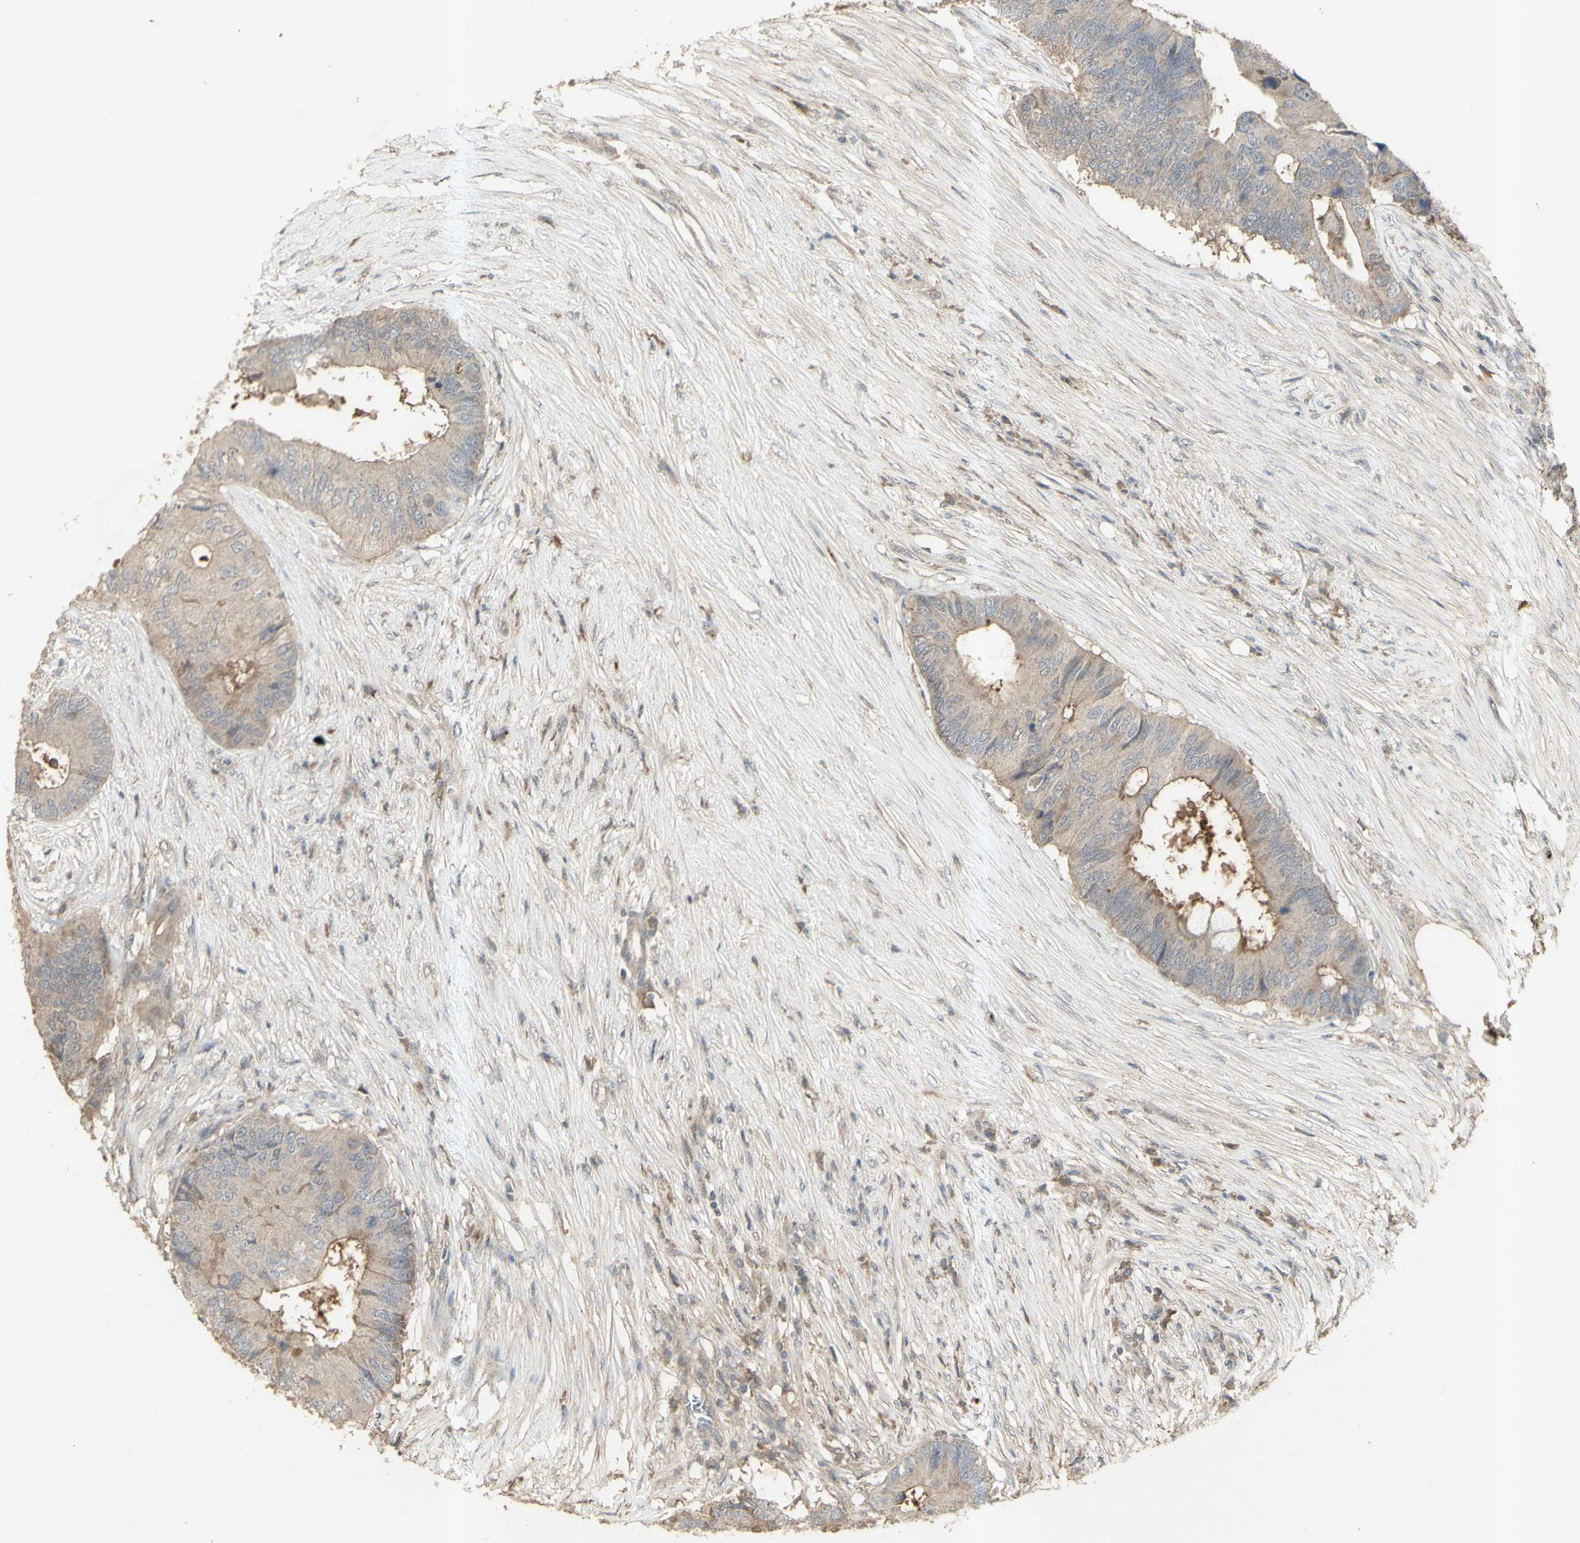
{"staining": {"intensity": "weak", "quantity": ">75%", "location": "cytoplasmic/membranous"}, "tissue": "colorectal cancer", "cell_type": "Tumor cells", "image_type": "cancer", "snomed": [{"axis": "morphology", "description": "Adenocarcinoma, NOS"}, {"axis": "topography", "description": "Colon"}], "caption": "Colorectal cancer stained for a protein (brown) demonstrates weak cytoplasmic/membranous positive expression in approximately >75% of tumor cells.", "gene": "ALOX12", "patient": {"sex": "male", "age": 71}}